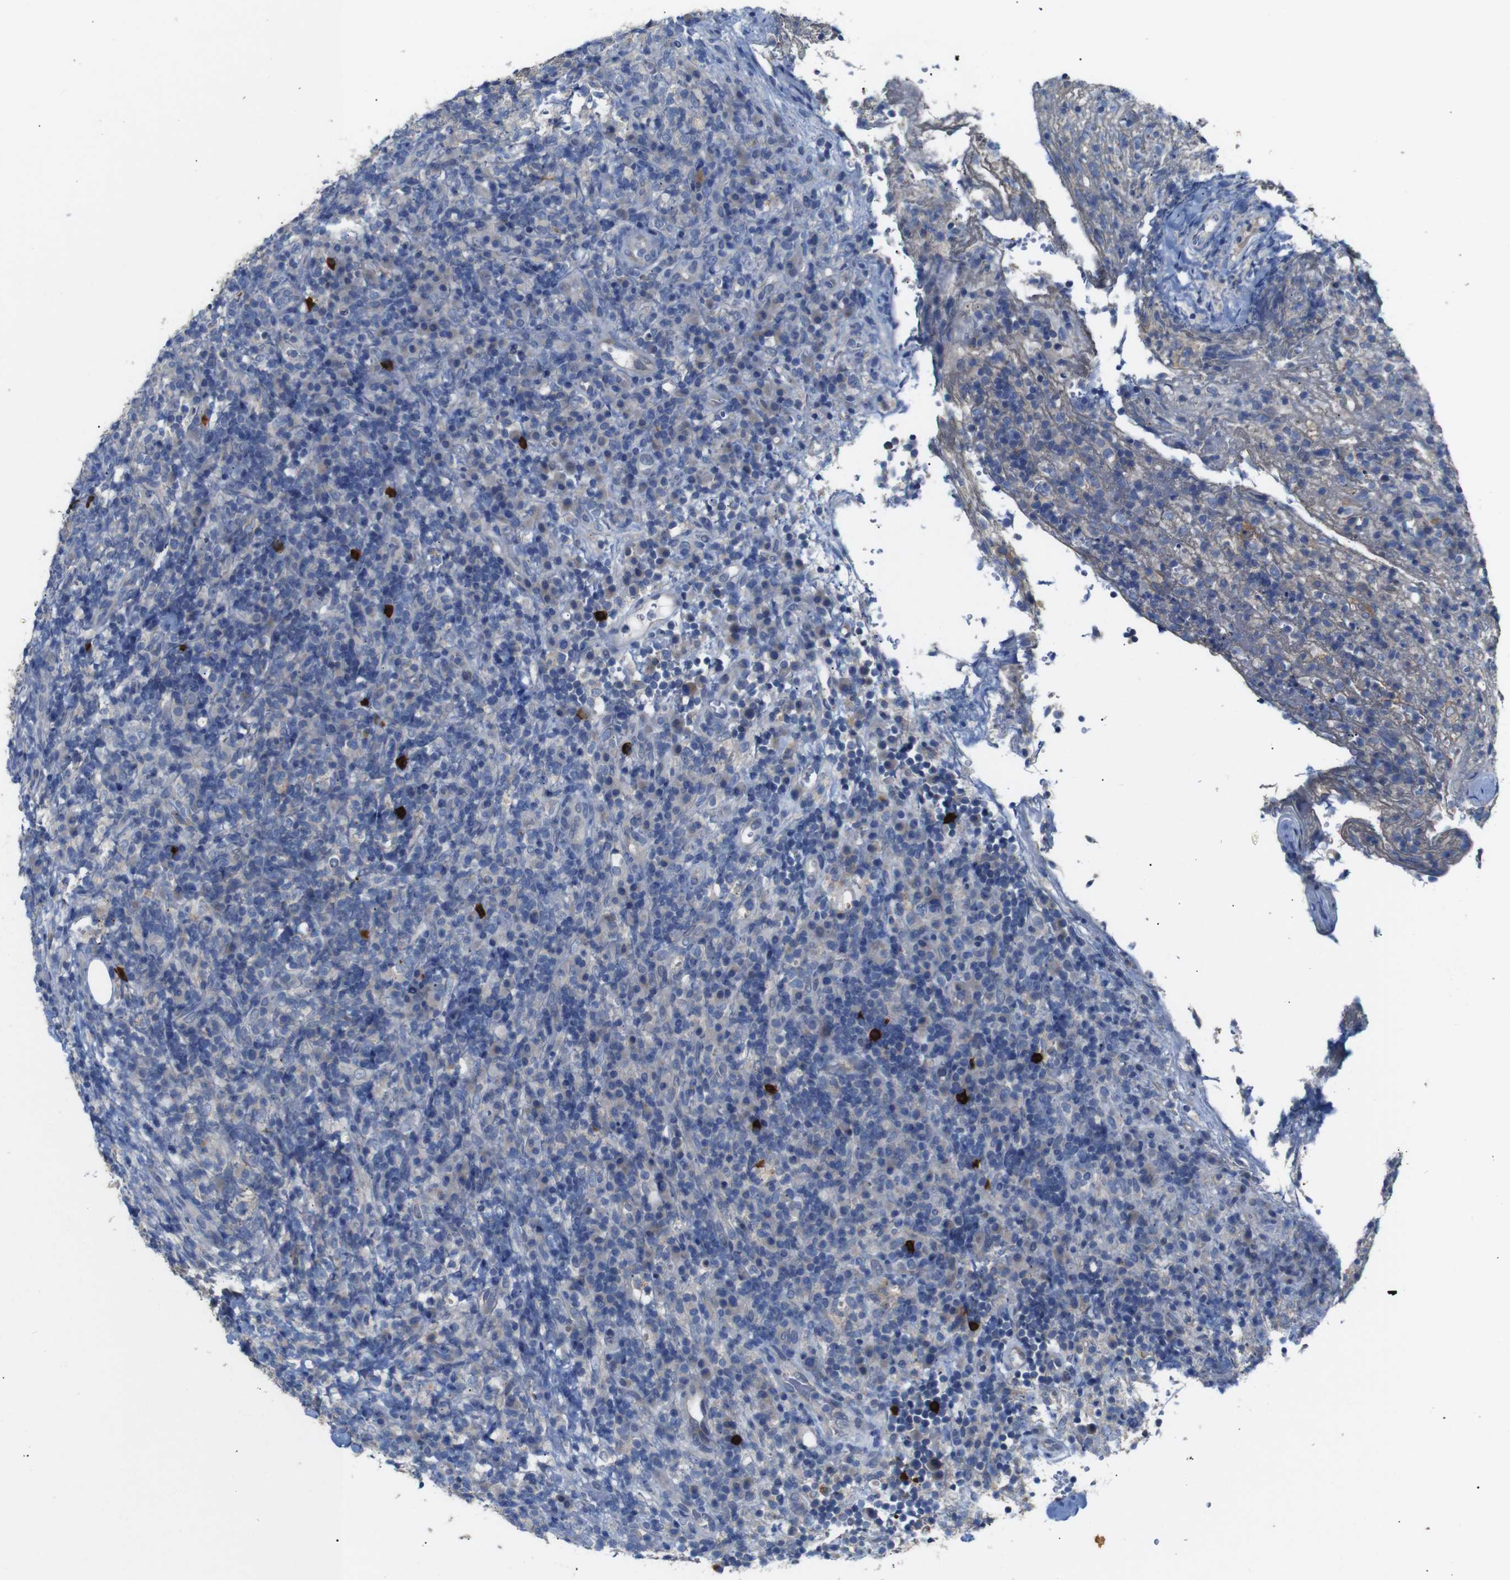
{"staining": {"intensity": "weak", "quantity": "<25%", "location": "cytoplasmic/membranous"}, "tissue": "lymphoma", "cell_type": "Tumor cells", "image_type": "cancer", "snomed": [{"axis": "morphology", "description": "Malignant lymphoma, non-Hodgkin's type, High grade"}, {"axis": "topography", "description": "Lymph node"}], "caption": "IHC histopathology image of neoplastic tissue: high-grade malignant lymphoma, non-Hodgkin's type stained with DAB (3,3'-diaminobenzidine) reveals no significant protein expression in tumor cells.", "gene": "ALOX15", "patient": {"sex": "female", "age": 76}}